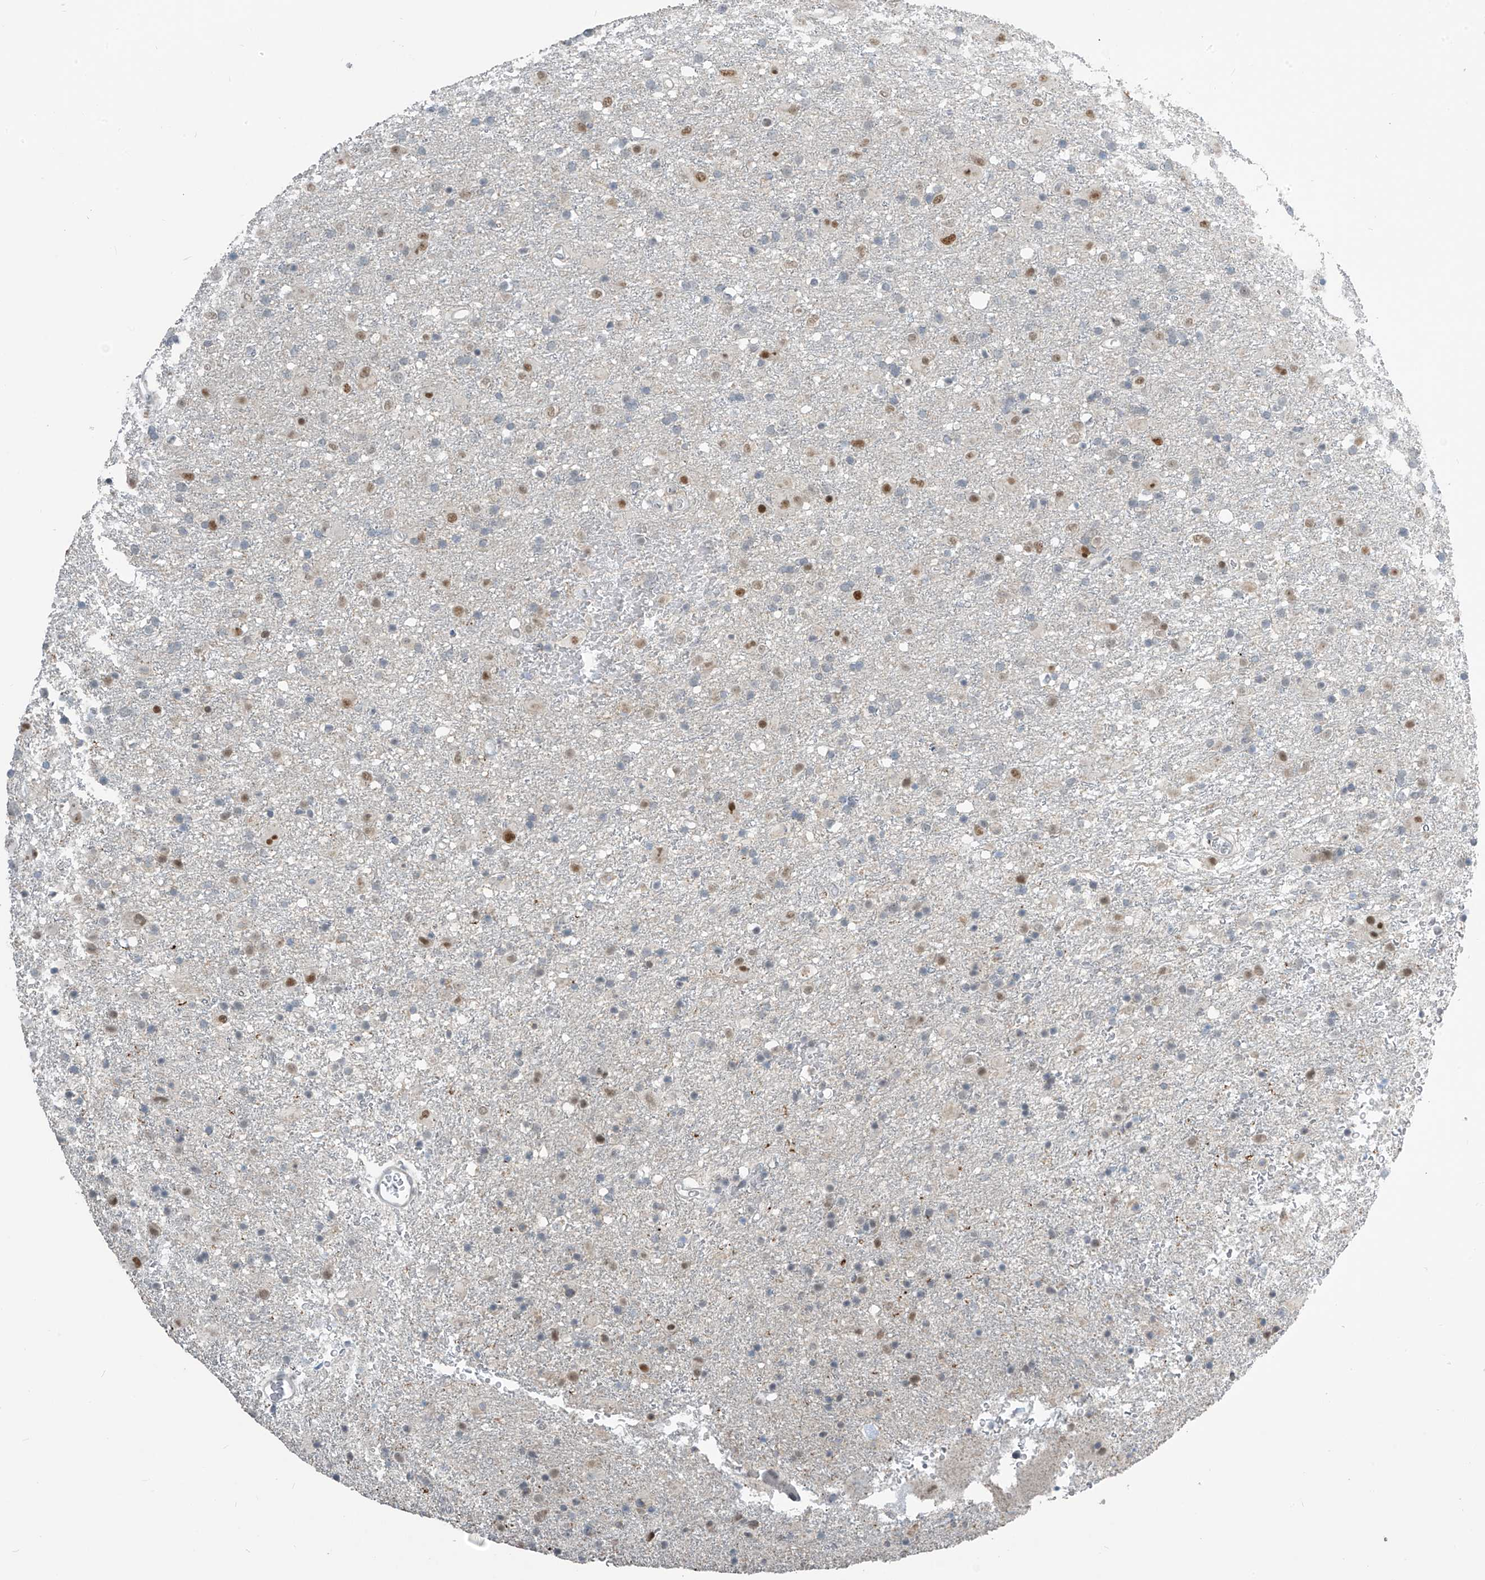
{"staining": {"intensity": "moderate", "quantity": "<25%", "location": "nuclear"}, "tissue": "glioma", "cell_type": "Tumor cells", "image_type": "cancer", "snomed": [{"axis": "morphology", "description": "Glioma, malignant, Low grade"}, {"axis": "topography", "description": "Brain"}], "caption": "Protein staining by immunohistochemistry (IHC) exhibits moderate nuclear expression in approximately <25% of tumor cells in low-grade glioma (malignant). (Stains: DAB (3,3'-diaminobenzidine) in brown, nuclei in blue, Microscopy: brightfield microscopy at high magnification).", "gene": "METAP1D", "patient": {"sex": "male", "age": 65}}